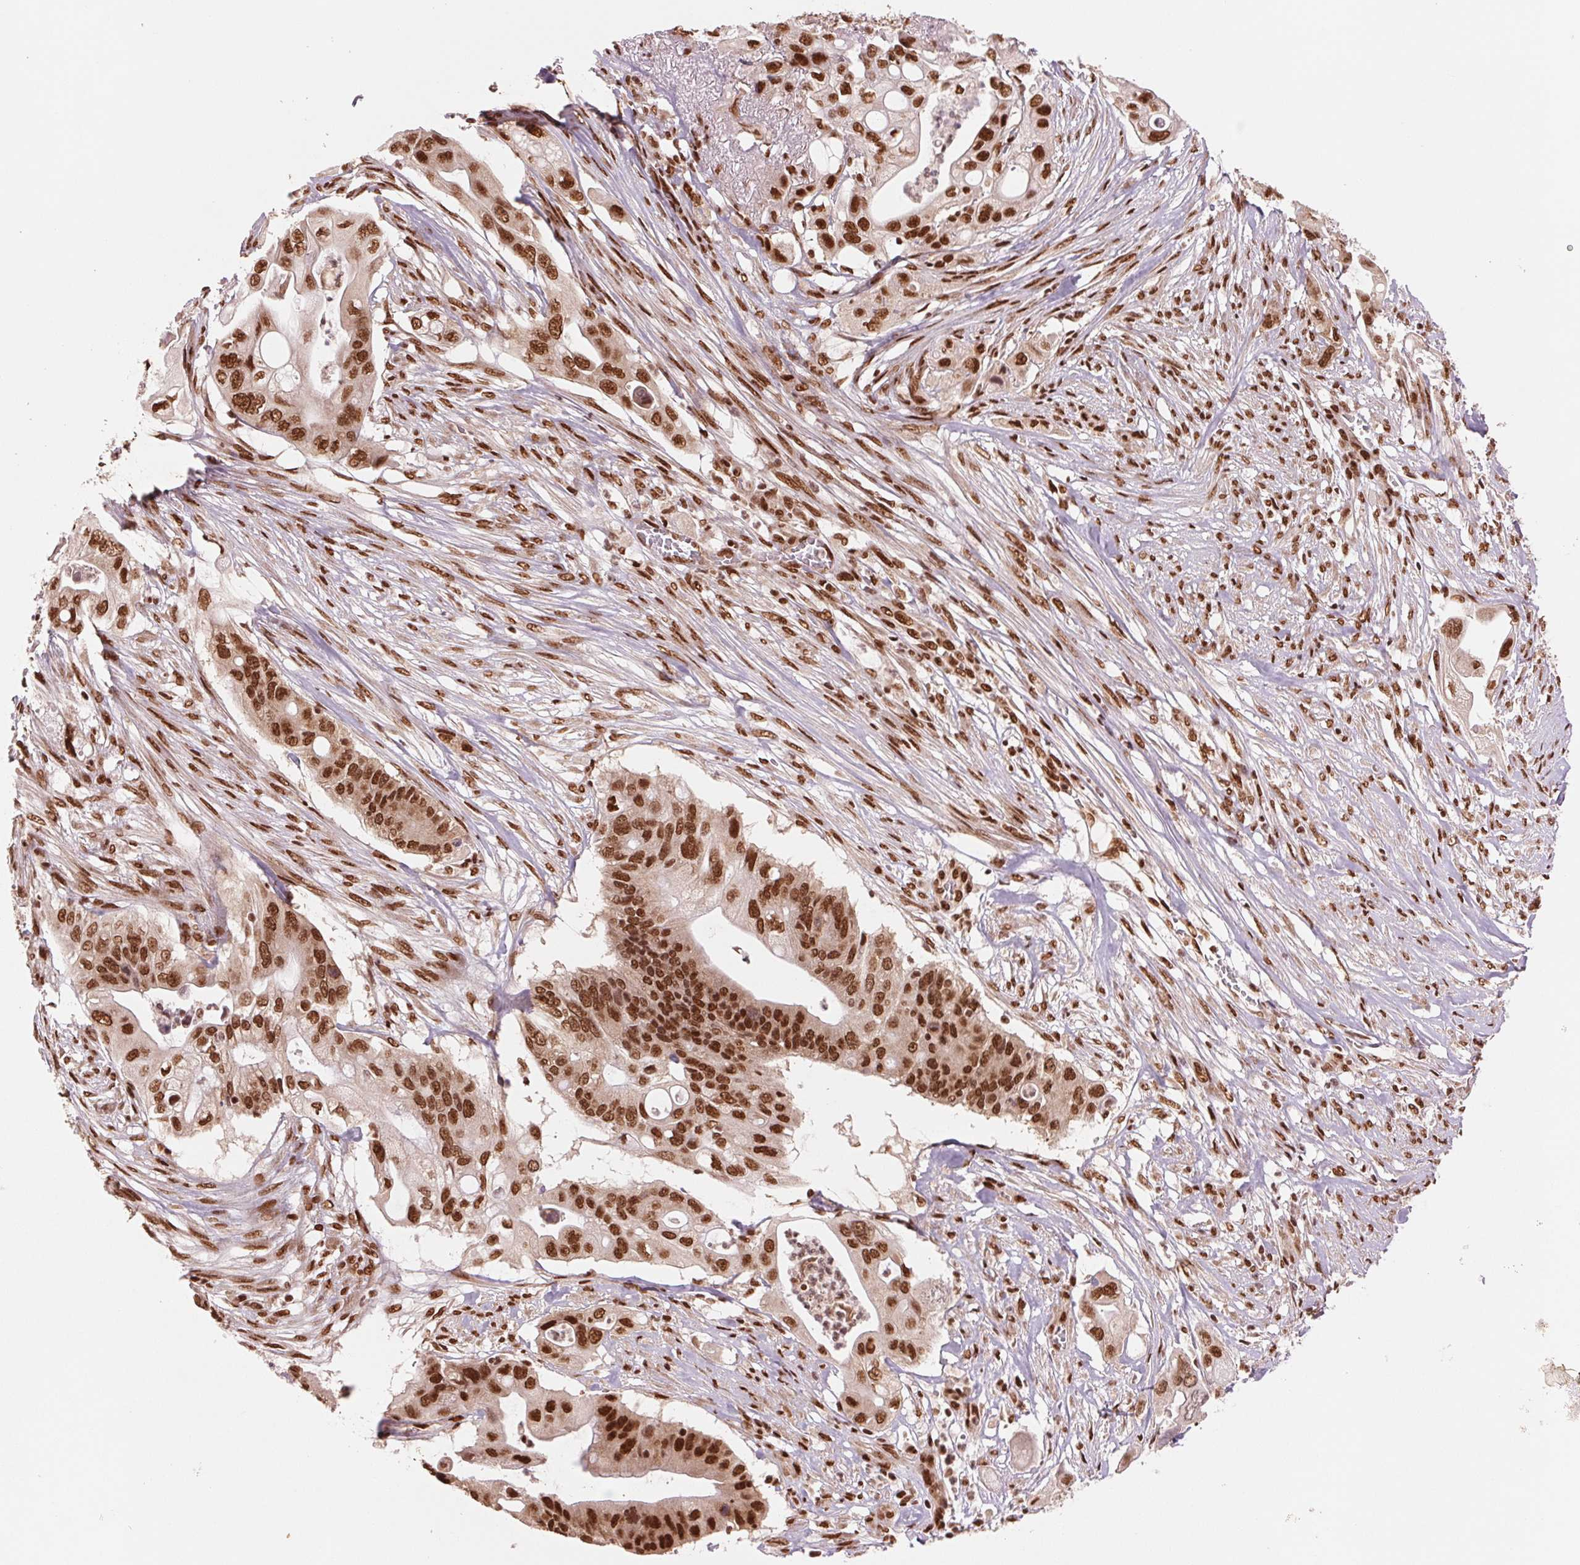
{"staining": {"intensity": "strong", "quantity": ">75%", "location": "nuclear"}, "tissue": "pancreatic cancer", "cell_type": "Tumor cells", "image_type": "cancer", "snomed": [{"axis": "morphology", "description": "Adenocarcinoma, NOS"}, {"axis": "topography", "description": "Pancreas"}], "caption": "Human pancreatic cancer stained with a protein marker exhibits strong staining in tumor cells.", "gene": "TTLL9", "patient": {"sex": "female", "age": 72}}